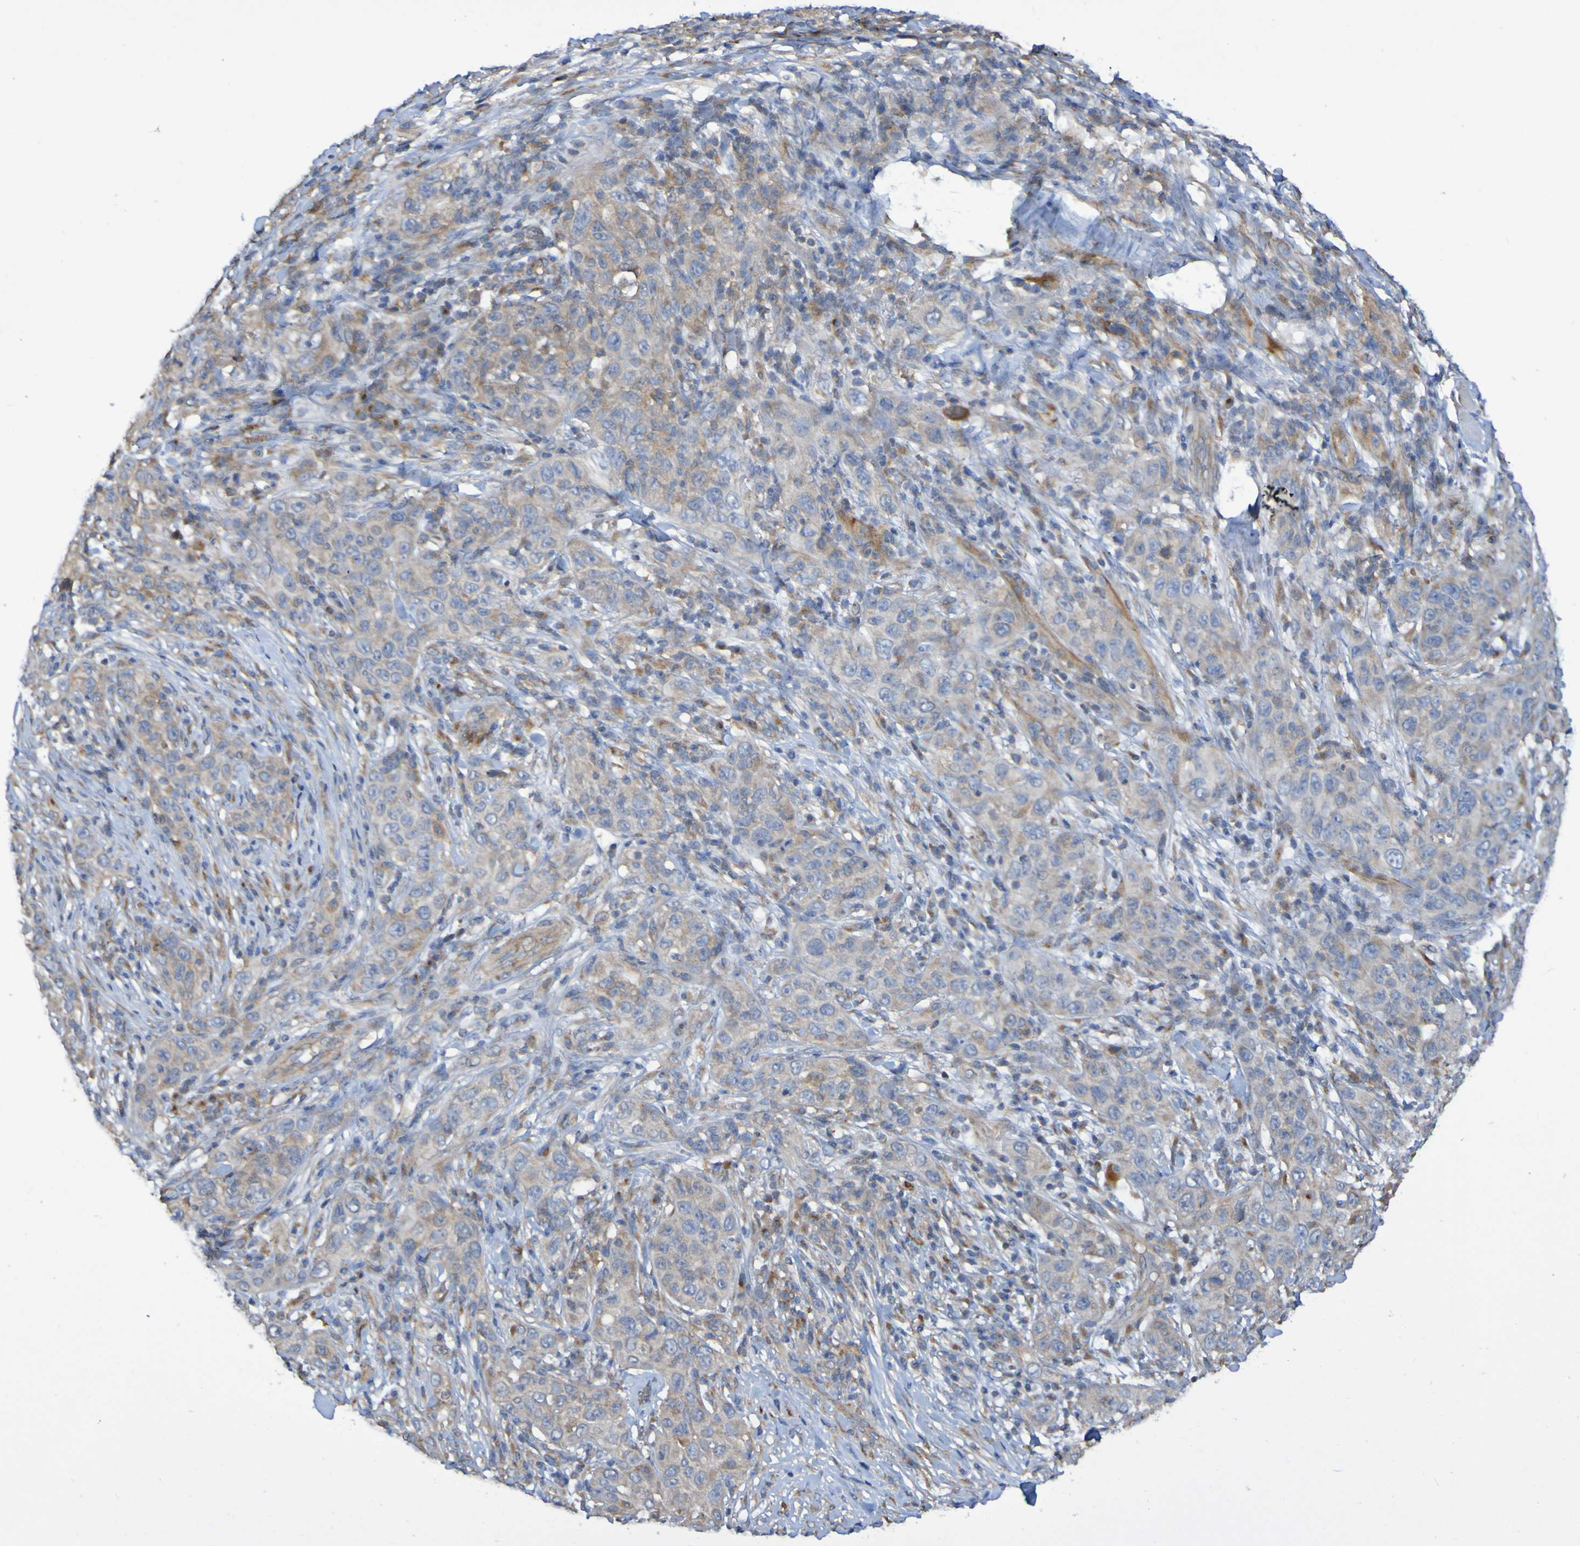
{"staining": {"intensity": "weak", "quantity": ">75%", "location": "cytoplasmic/membranous"}, "tissue": "skin cancer", "cell_type": "Tumor cells", "image_type": "cancer", "snomed": [{"axis": "morphology", "description": "Squamous cell carcinoma, NOS"}, {"axis": "topography", "description": "Skin"}], "caption": "Immunohistochemistry (IHC) staining of skin cancer, which demonstrates low levels of weak cytoplasmic/membranous staining in about >75% of tumor cells indicating weak cytoplasmic/membranous protein staining. The staining was performed using DAB (3,3'-diaminobenzidine) (brown) for protein detection and nuclei were counterstained in hematoxylin (blue).", "gene": "LMBRD2", "patient": {"sex": "female", "age": 88}}